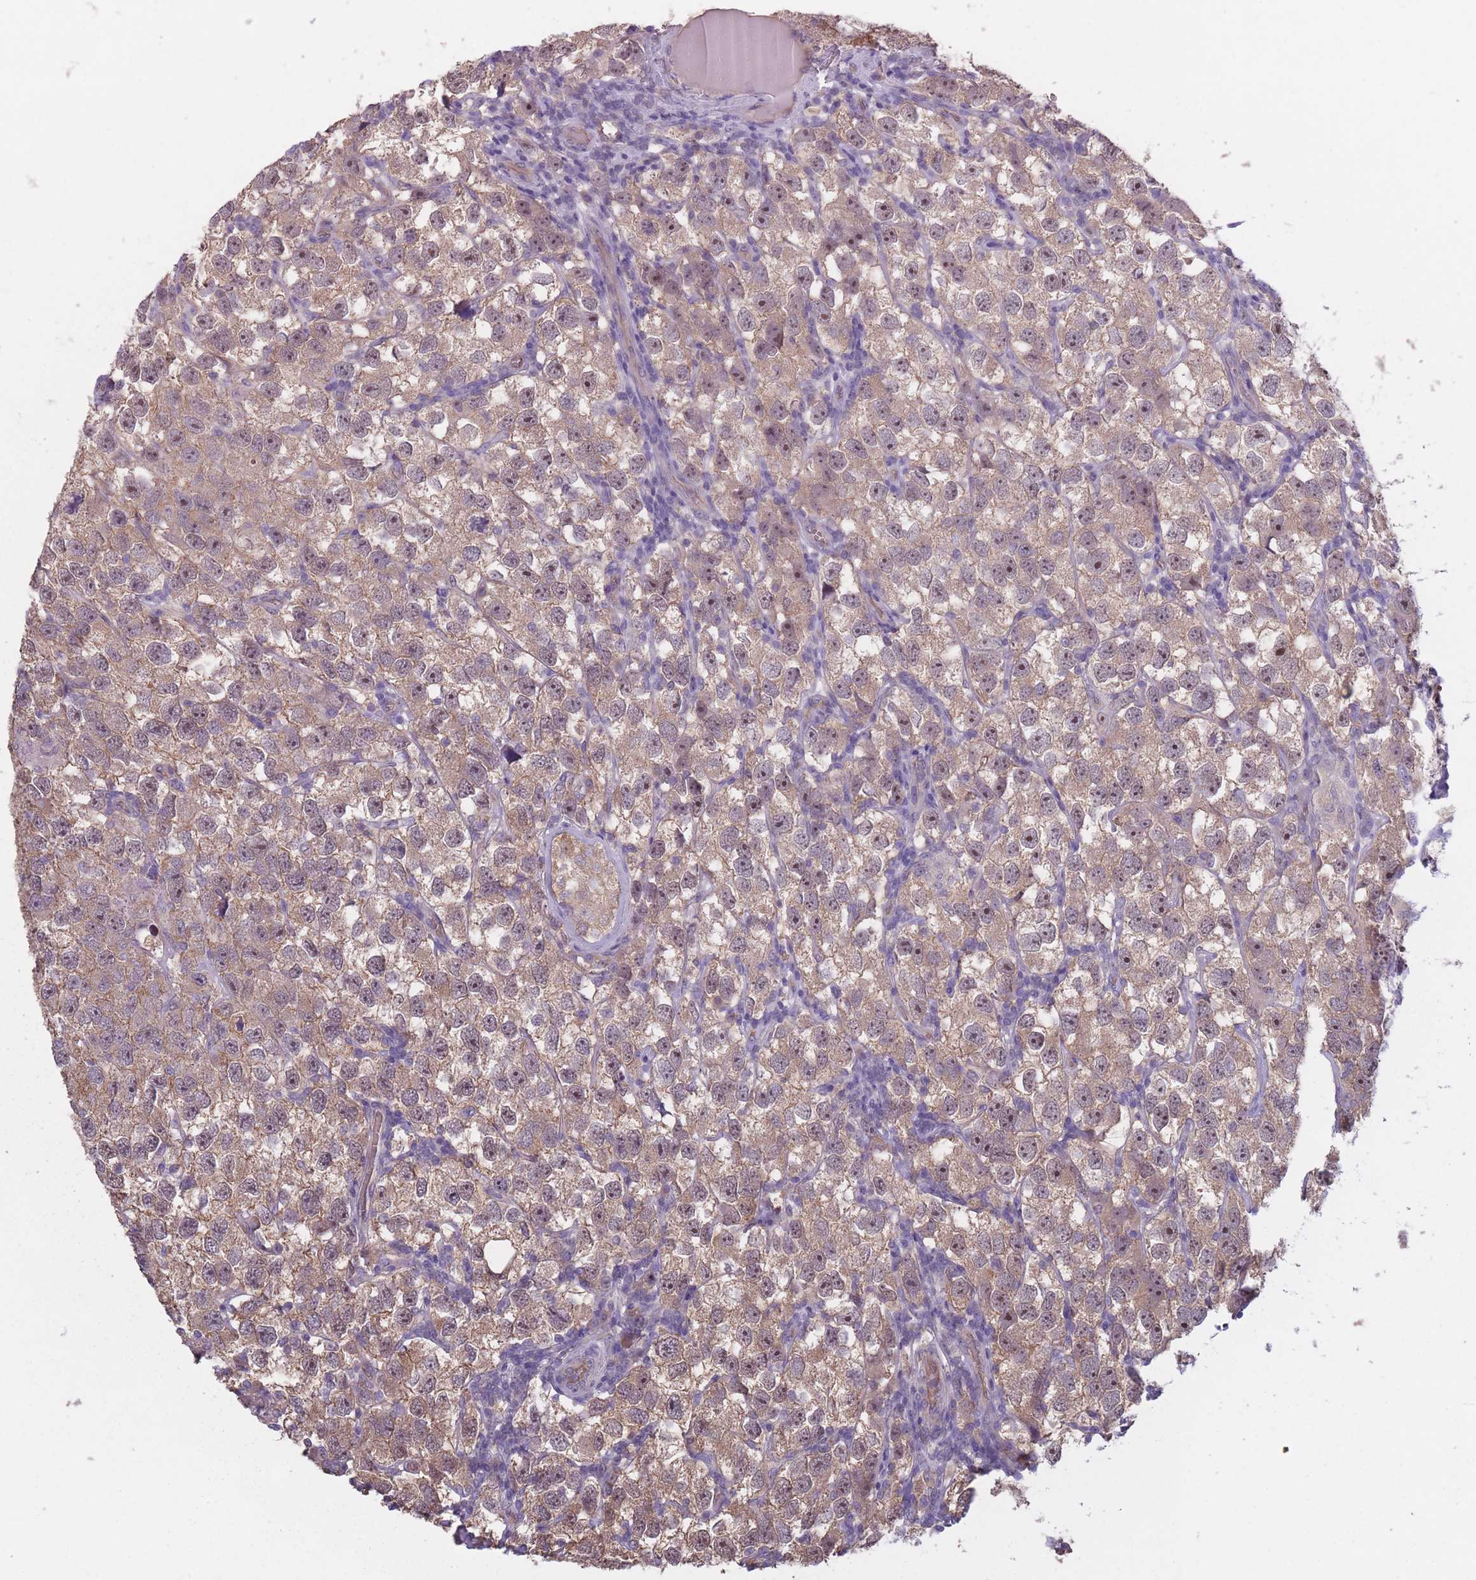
{"staining": {"intensity": "moderate", "quantity": ">75%", "location": "cytoplasmic/membranous,nuclear"}, "tissue": "testis cancer", "cell_type": "Tumor cells", "image_type": "cancer", "snomed": [{"axis": "morphology", "description": "Seminoma, NOS"}, {"axis": "topography", "description": "Testis"}], "caption": "Testis cancer (seminoma) stained with DAB immunohistochemistry reveals medium levels of moderate cytoplasmic/membranous and nuclear staining in approximately >75% of tumor cells.", "gene": "KIAA1755", "patient": {"sex": "male", "age": 26}}